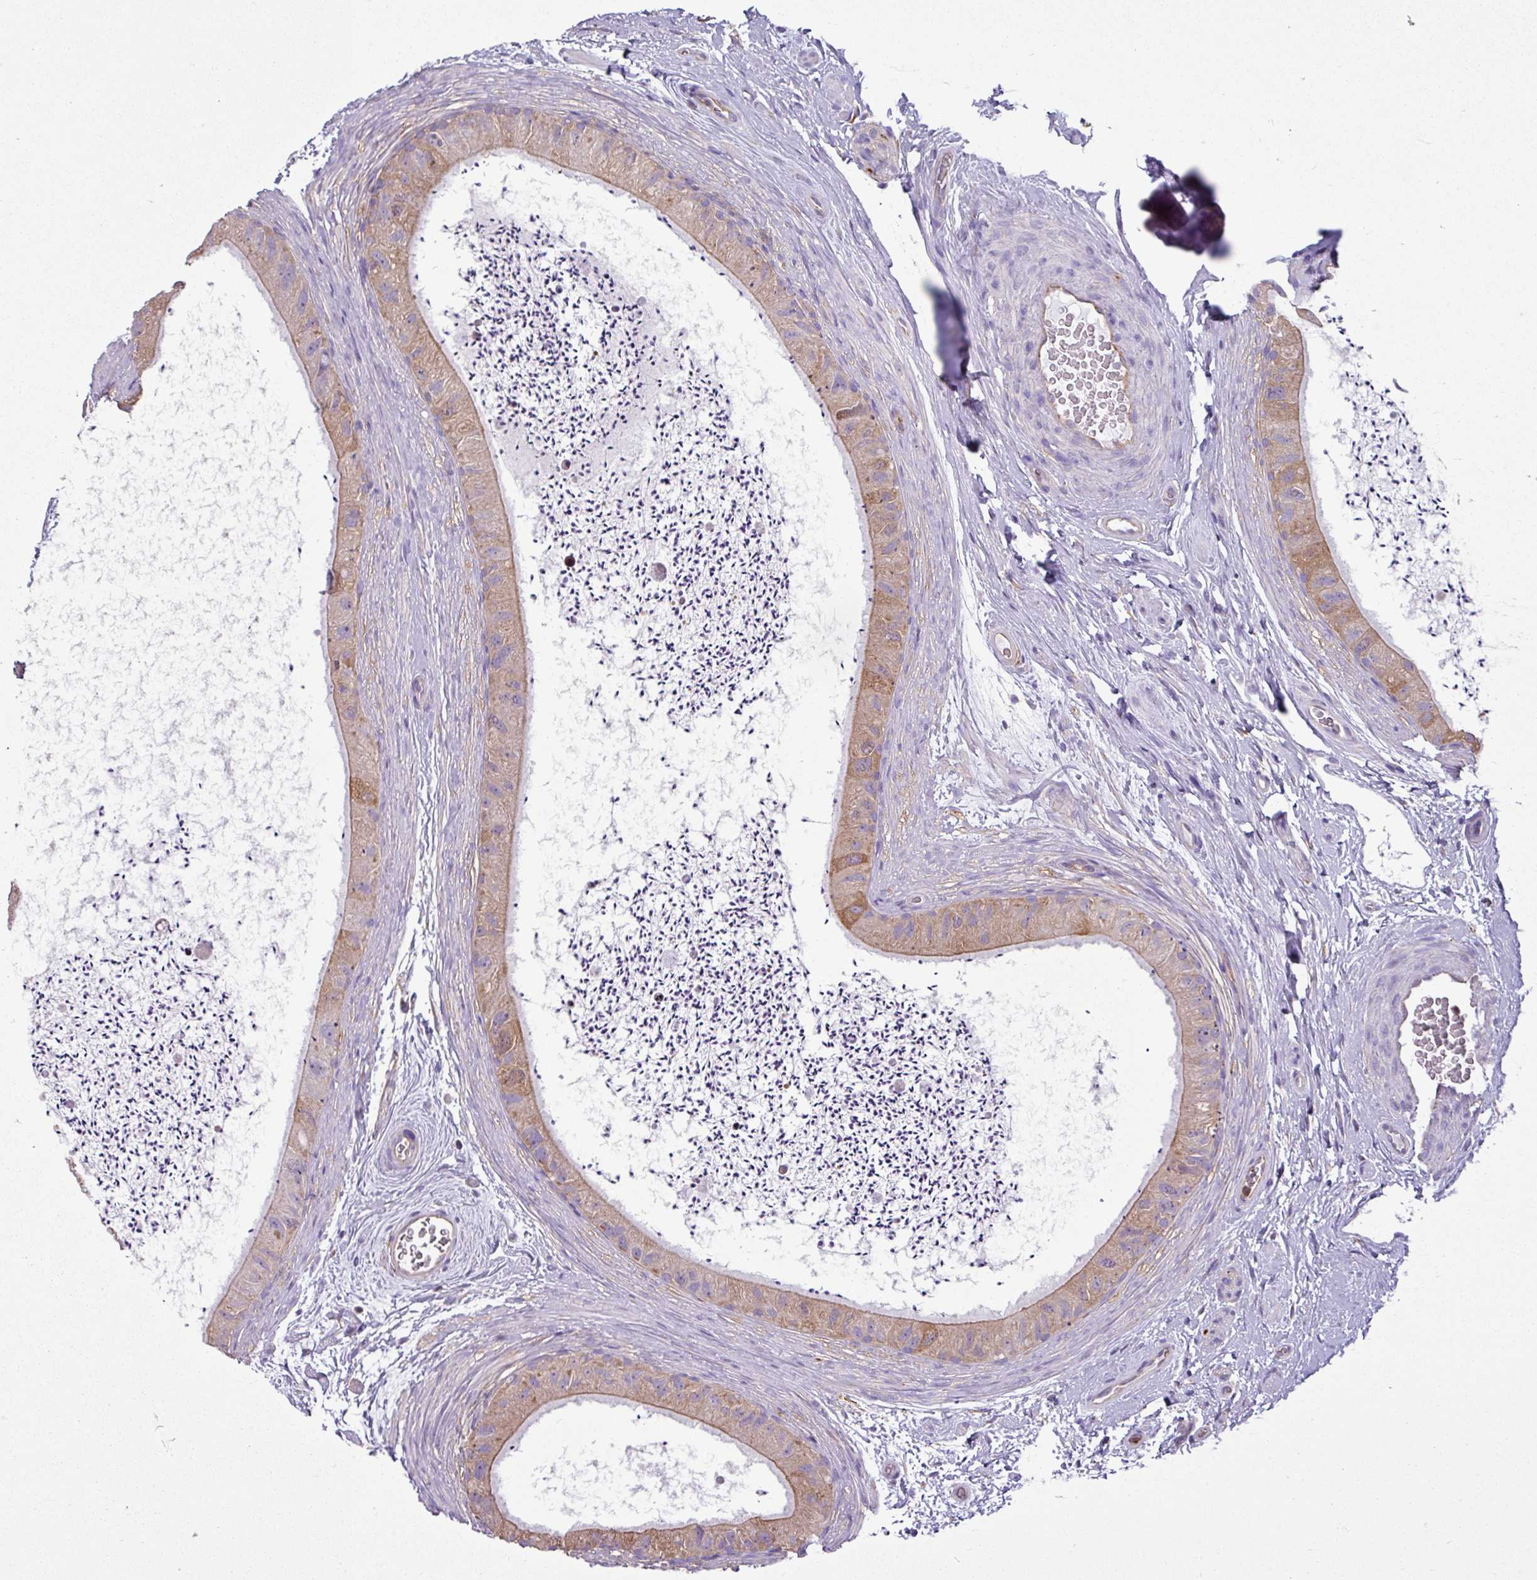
{"staining": {"intensity": "moderate", "quantity": "25%-75%", "location": "cytoplasmic/membranous"}, "tissue": "epididymis", "cell_type": "Glandular cells", "image_type": "normal", "snomed": [{"axis": "morphology", "description": "Normal tissue, NOS"}, {"axis": "topography", "description": "Epididymis"}], "caption": "Moderate cytoplasmic/membranous protein positivity is seen in about 25%-75% of glandular cells in epididymis. The staining was performed using DAB, with brown indicating positive protein expression. Nuclei are stained blue with hematoxylin.", "gene": "XNDC1N", "patient": {"sex": "male", "age": 50}}